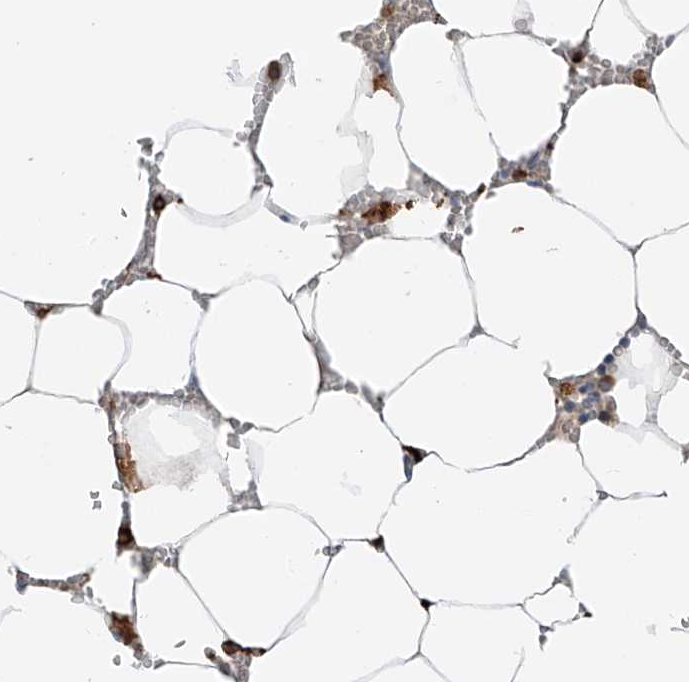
{"staining": {"intensity": "strong", "quantity": "25%-75%", "location": "cytoplasmic/membranous"}, "tissue": "bone marrow", "cell_type": "Hematopoietic cells", "image_type": "normal", "snomed": [{"axis": "morphology", "description": "Normal tissue, NOS"}, {"axis": "topography", "description": "Bone marrow"}], "caption": "A micrograph of bone marrow stained for a protein demonstrates strong cytoplasmic/membranous brown staining in hematopoietic cells.", "gene": "TBXAS1", "patient": {"sex": "male", "age": 70}}